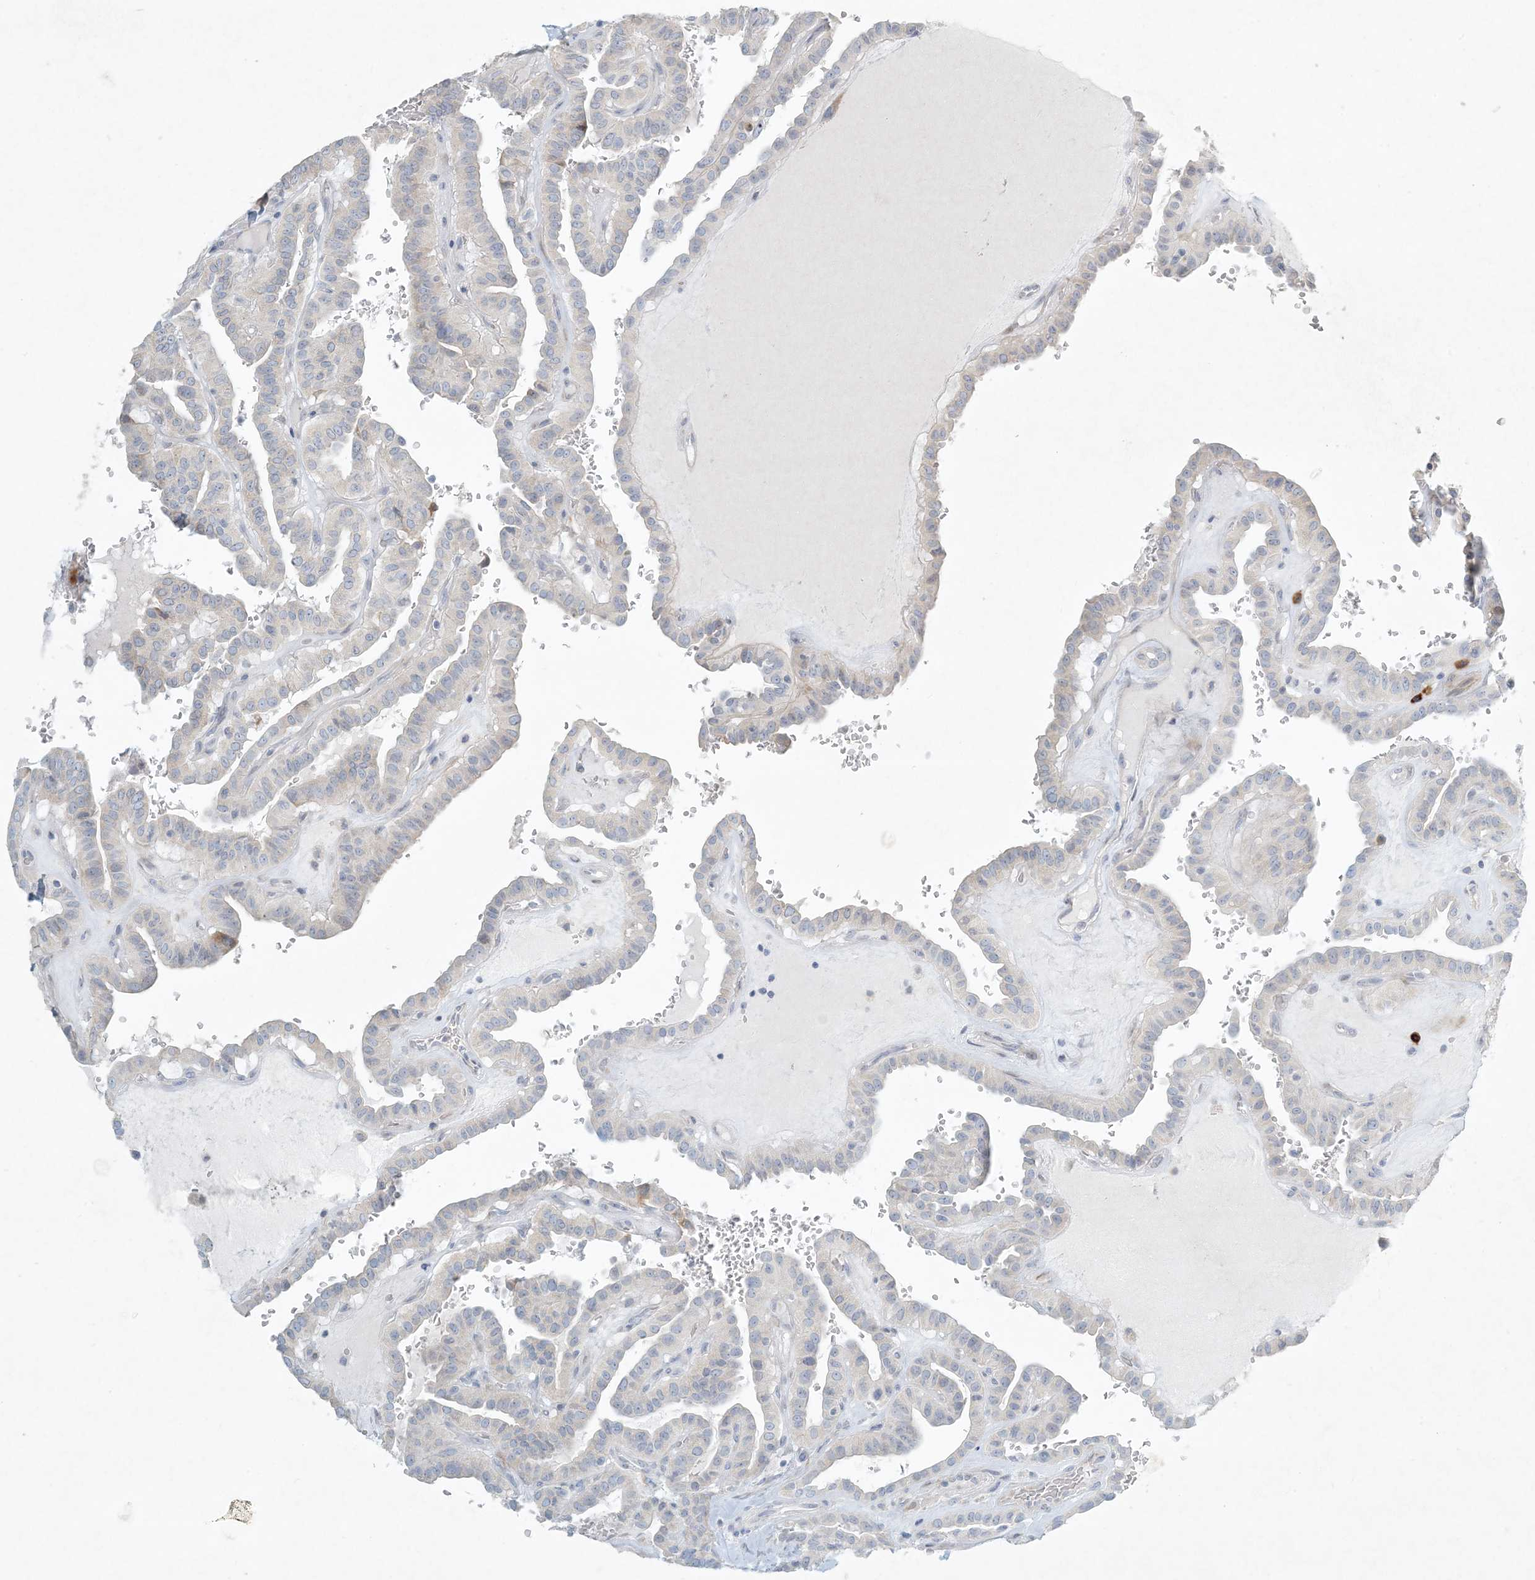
{"staining": {"intensity": "negative", "quantity": "none", "location": "none"}, "tissue": "thyroid cancer", "cell_type": "Tumor cells", "image_type": "cancer", "snomed": [{"axis": "morphology", "description": "Papillary adenocarcinoma, NOS"}, {"axis": "topography", "description": "Thyroid gland"}], "caption": "Thyroid cancer stained for a protein using immunohistochemistry shows no expression tumor cells.", "gene": "ZNF385D", "patient": {"sex": "male", "age": 77}}